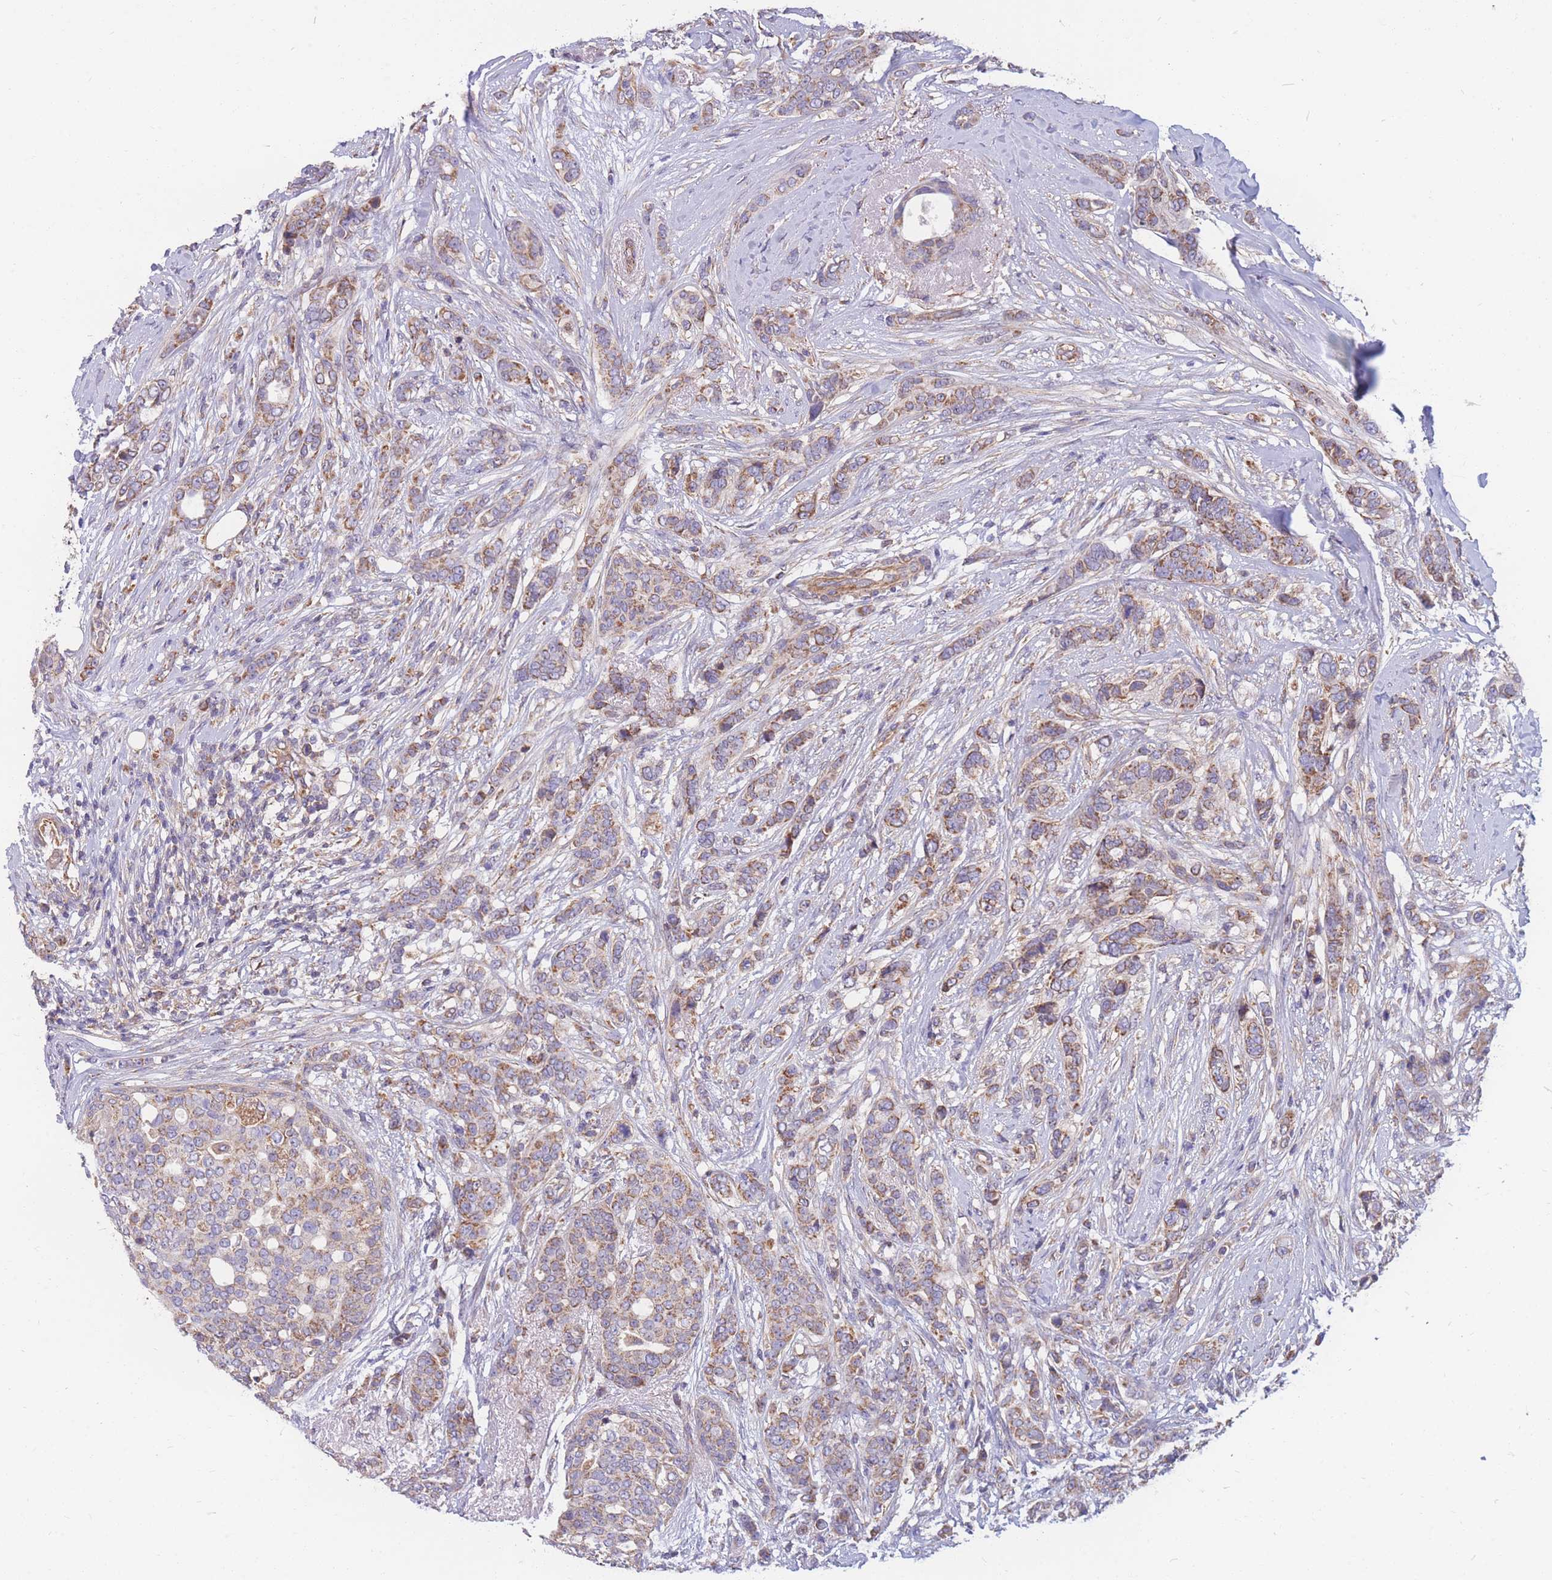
{"staining": {"intensity": "moderate", "quantity": ">75%", "location": "cytoplasmic/membranous"}, "tissue": "breast cancer", "cell_type": "Tumor cells", "image_type": "cancer", "snomed": [{"axis": "morphology", "description": "Lobular carcinoma"}, {"axis": "topography", "description": "Breast"}], "caption": "Protein expression analysis of breast lobular carcinoma reveals moderate cytoplasmic/membranous expression in about >75% of tumor cells.", "gene": "MRPS9", "patient": {"sex": "female", "age": 51}}